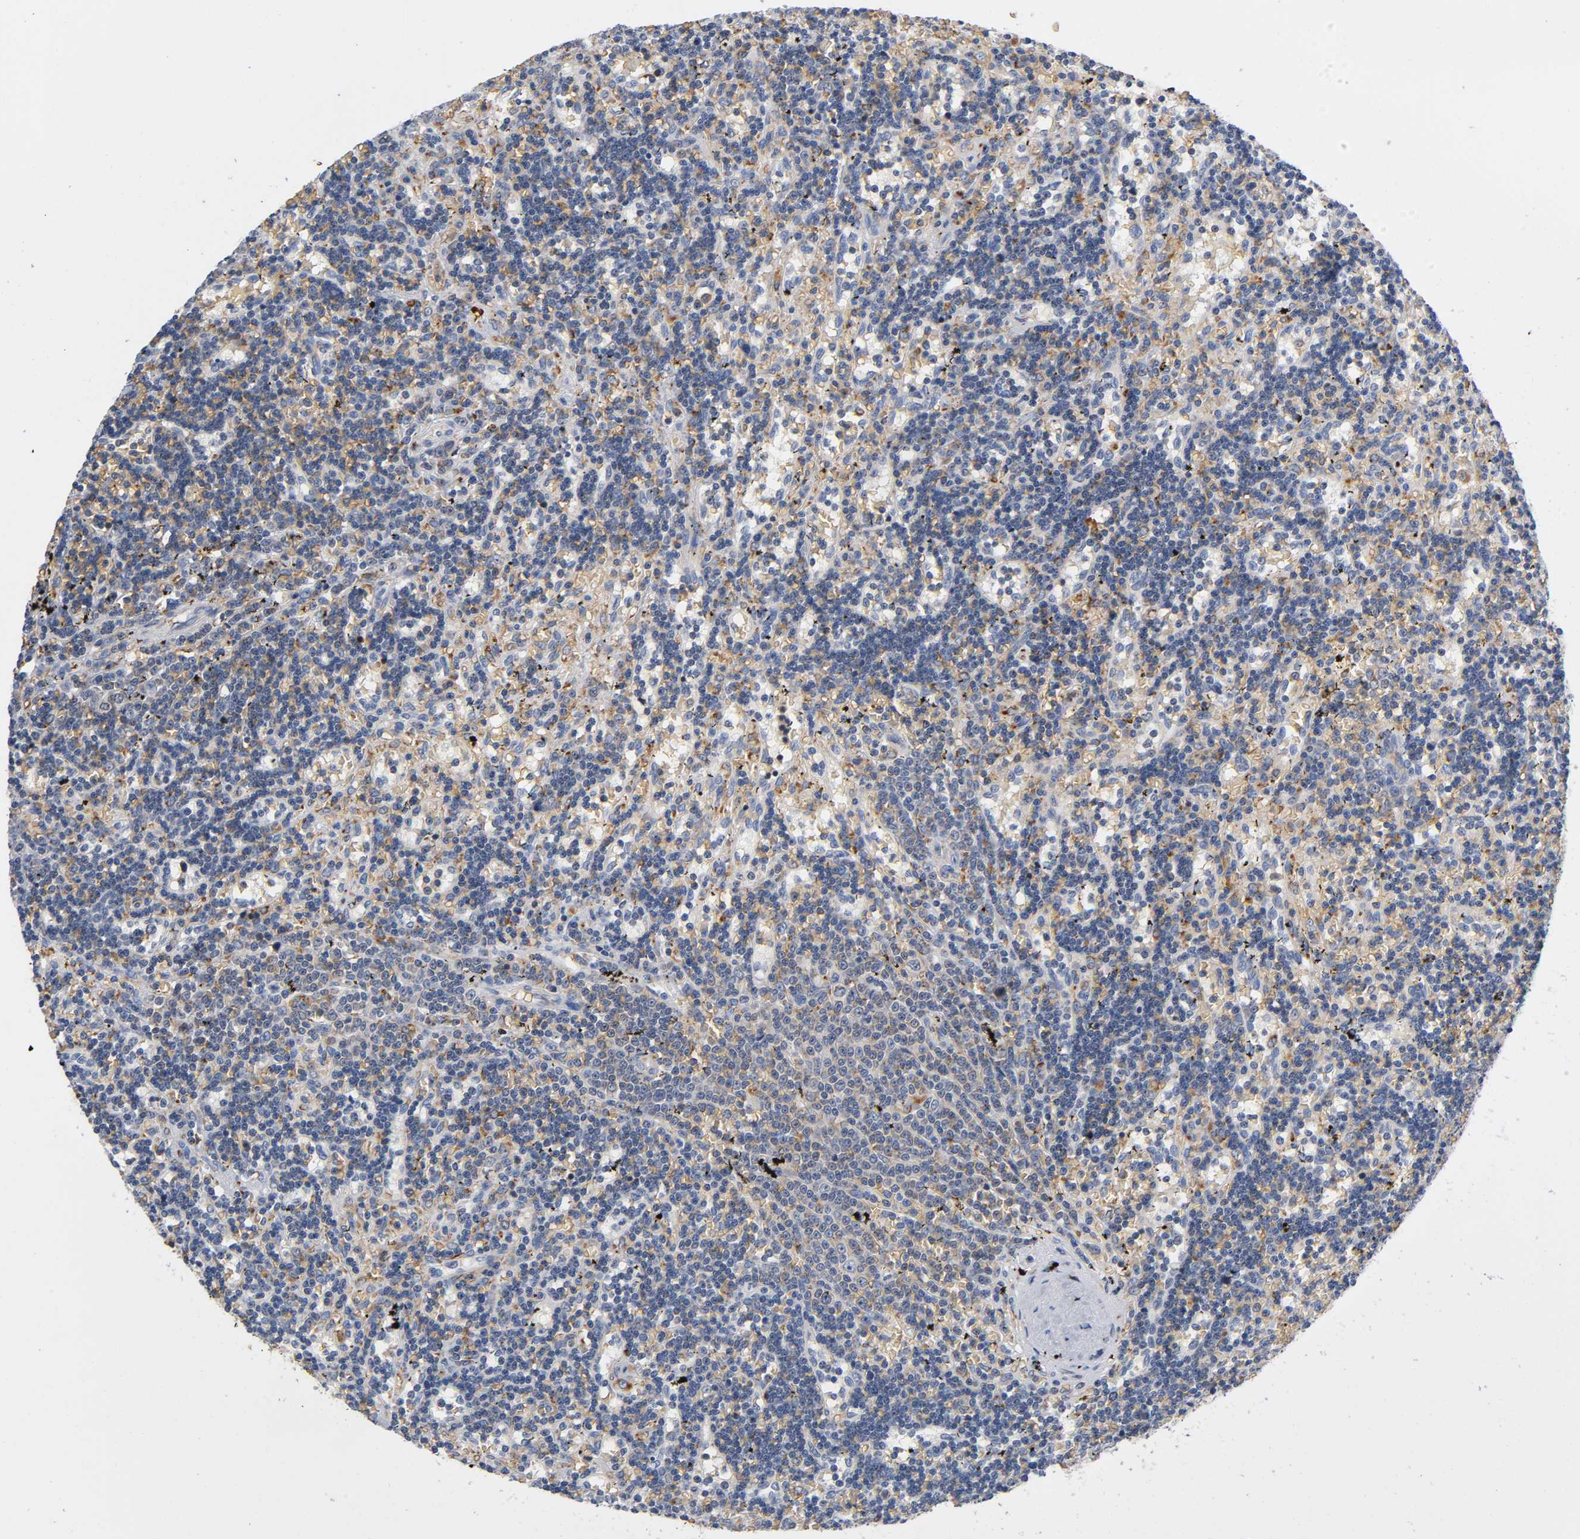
{"staining": {"intensity": "weak", "quantity": "25%-75%", "location": "cytoplasmic/membranous"}, "tissue": "lymphoma", "cell_type": "Tumor cells", "image_type": "cancer", "snomed": [{"axis": "morphology", "description": "Malignant lymphoma, non-Hodgkin's type, Low grade"}, {"axis": "topography", "description": "Spleen"}], "caption": "DAB immunohistochemical staining of low-grade malignant lymphoma, non-Hodgkin's type demonstrates weak cytoplasmic/membranous protein staining in about 25%-75% of tumor cells.", "gene": "UCKL1", "patient": {"sex": "male", "age": 60}}